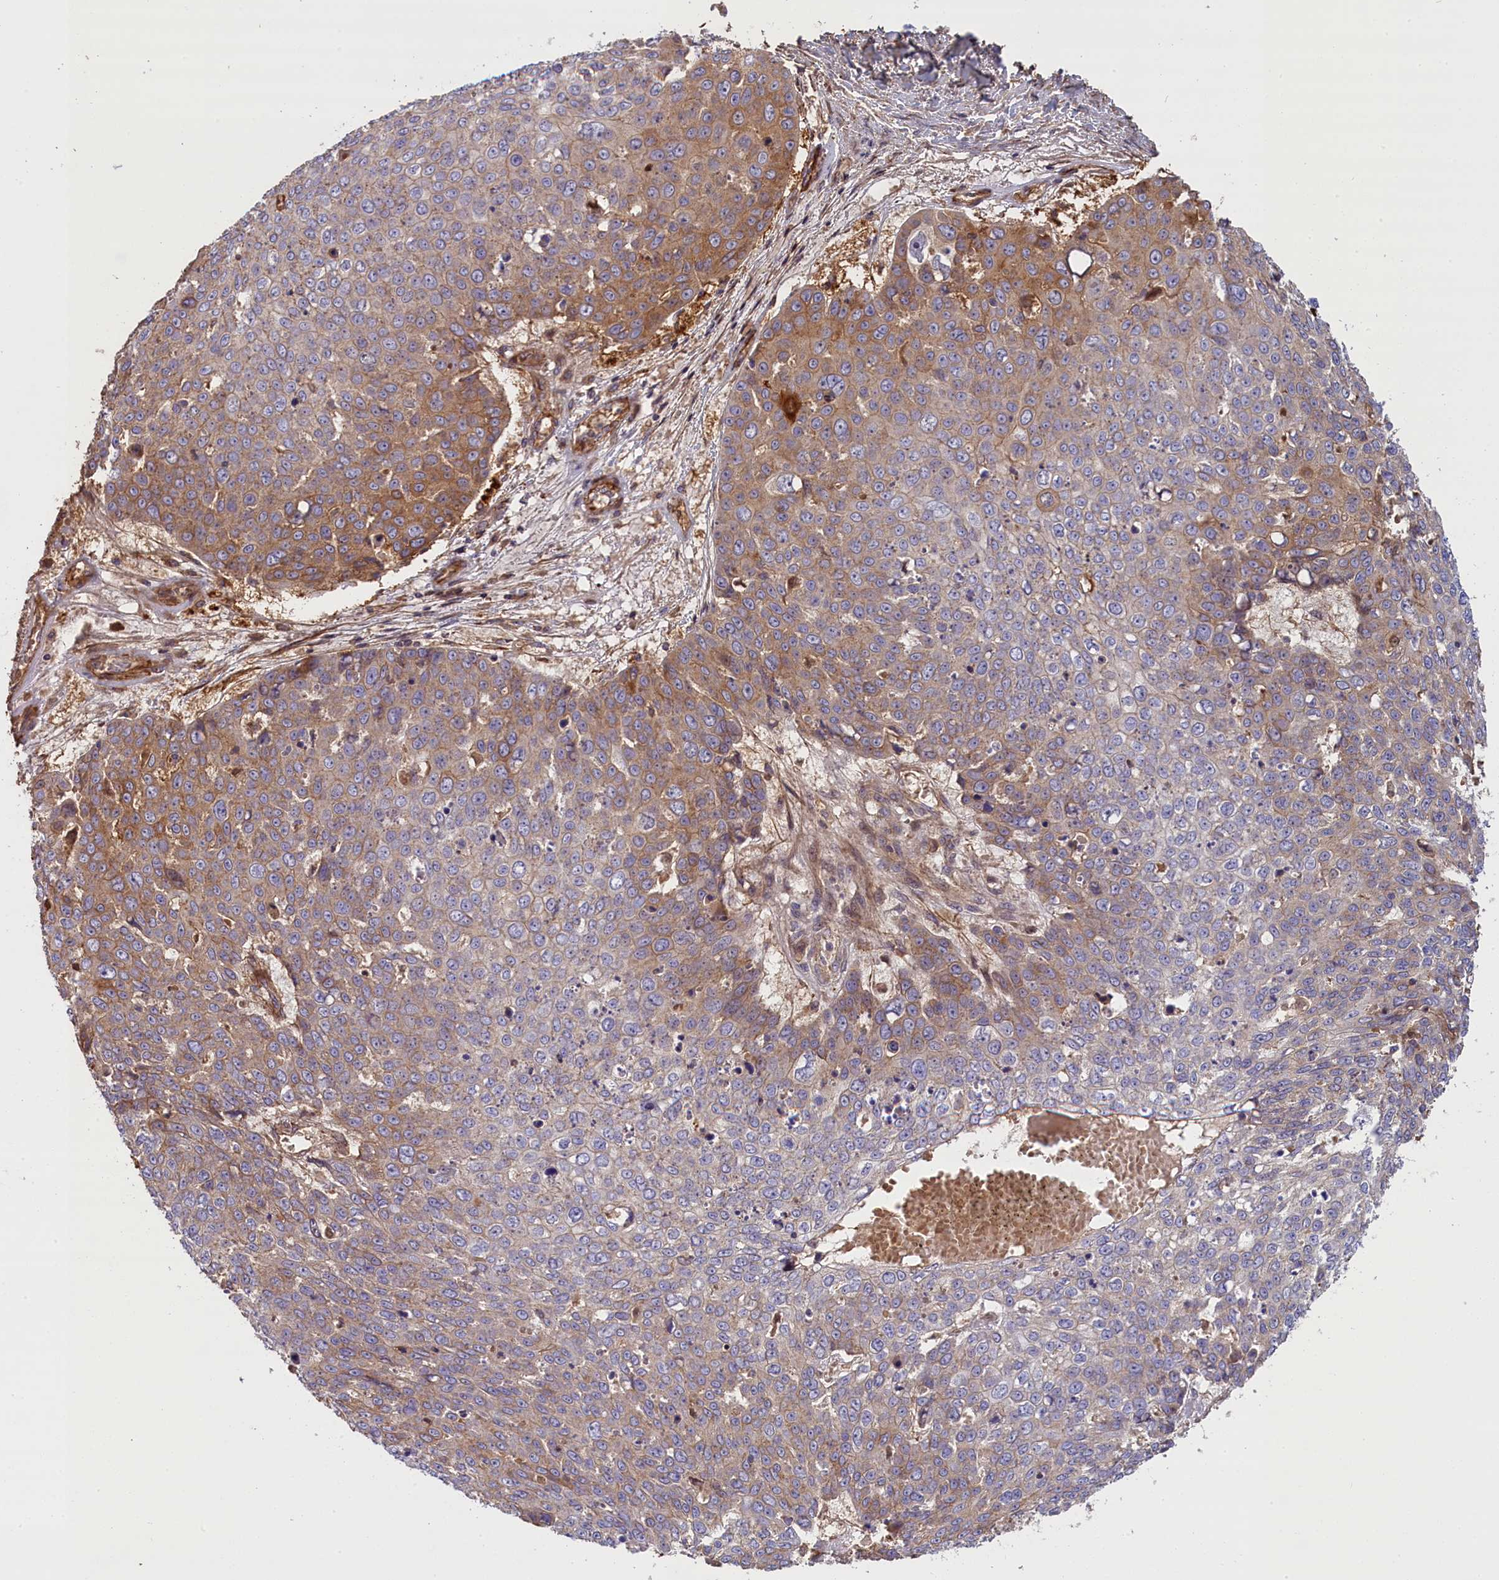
{"staining": {"intensity": "moderate", "quantity": "<25%", "location": "cytoplasmic/membranous"}, "tissue": "skin cancer", "cell_type": "Tumor cells", "image_type": "cancer", "snomed": [{"axis": "morphology", "description": "Squamous cell carcinoma, NOS"}, {"axis": "topography", "description": "Skin"}], "caption": "Brown immunohistochemical staining in skin squamous cell carcinoma demonstrates moderate cytoplasmic/membranous staining in about <25% of tumor cells.", "gene": "FUZ", "patient": {"sex": "male", "age": 71}}